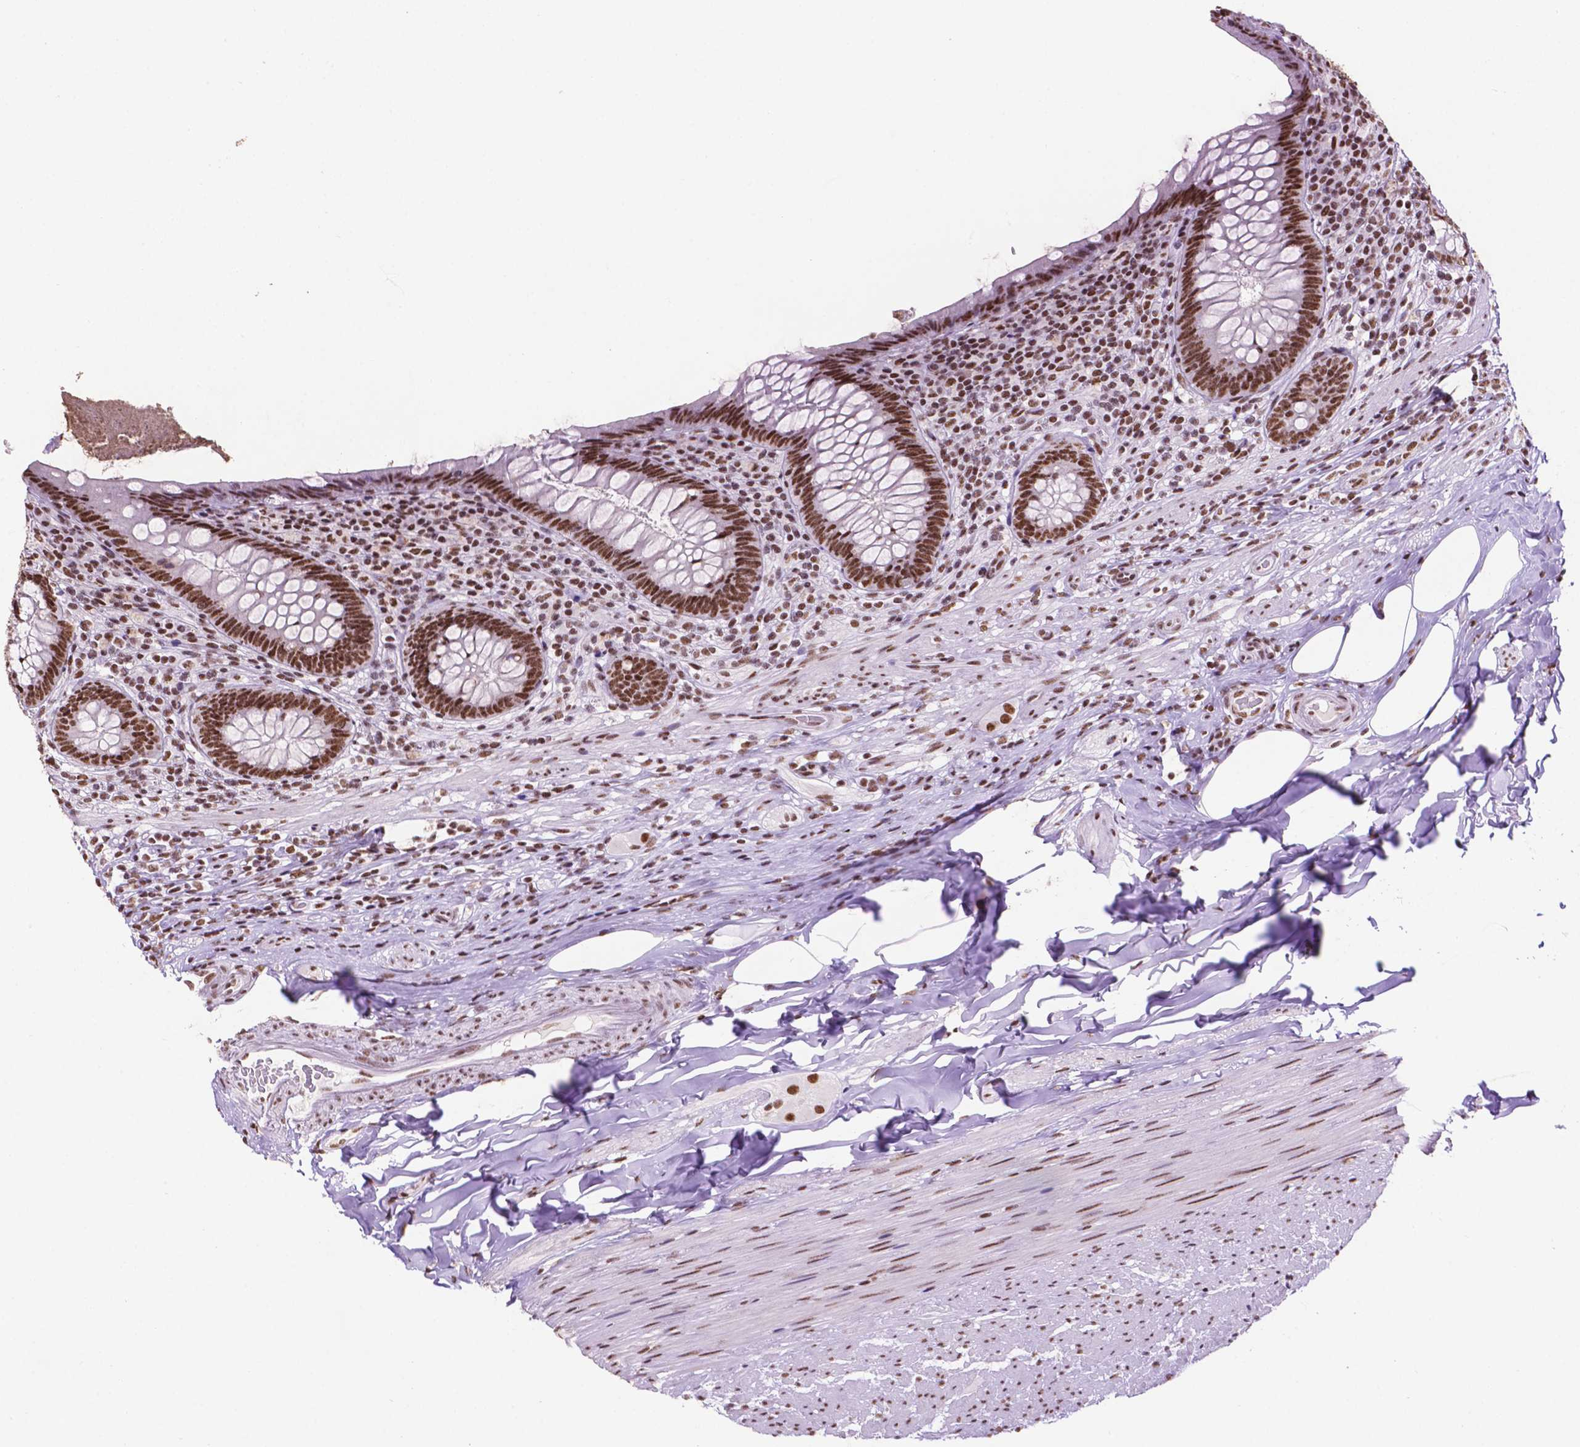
{"staining": {"intensity": "strong", "quantity": ">75%", "location": "nuclear"}, "tissue": "appendix", "cell_type": "Glandular cells", "image_type": "normal", "snomed": [{"axis": "morphology", "description": "Normal tissue, NOS"}, {"axis": "topography", "description": "Appendix"}], "caption": "Strong nuclear staining for a protein is appreciated in about >75% of glandular cells of benign appendix using immunohistochemistry.", "gene": "CCAR2", "patient": {"sex": "male", "age": 47}}